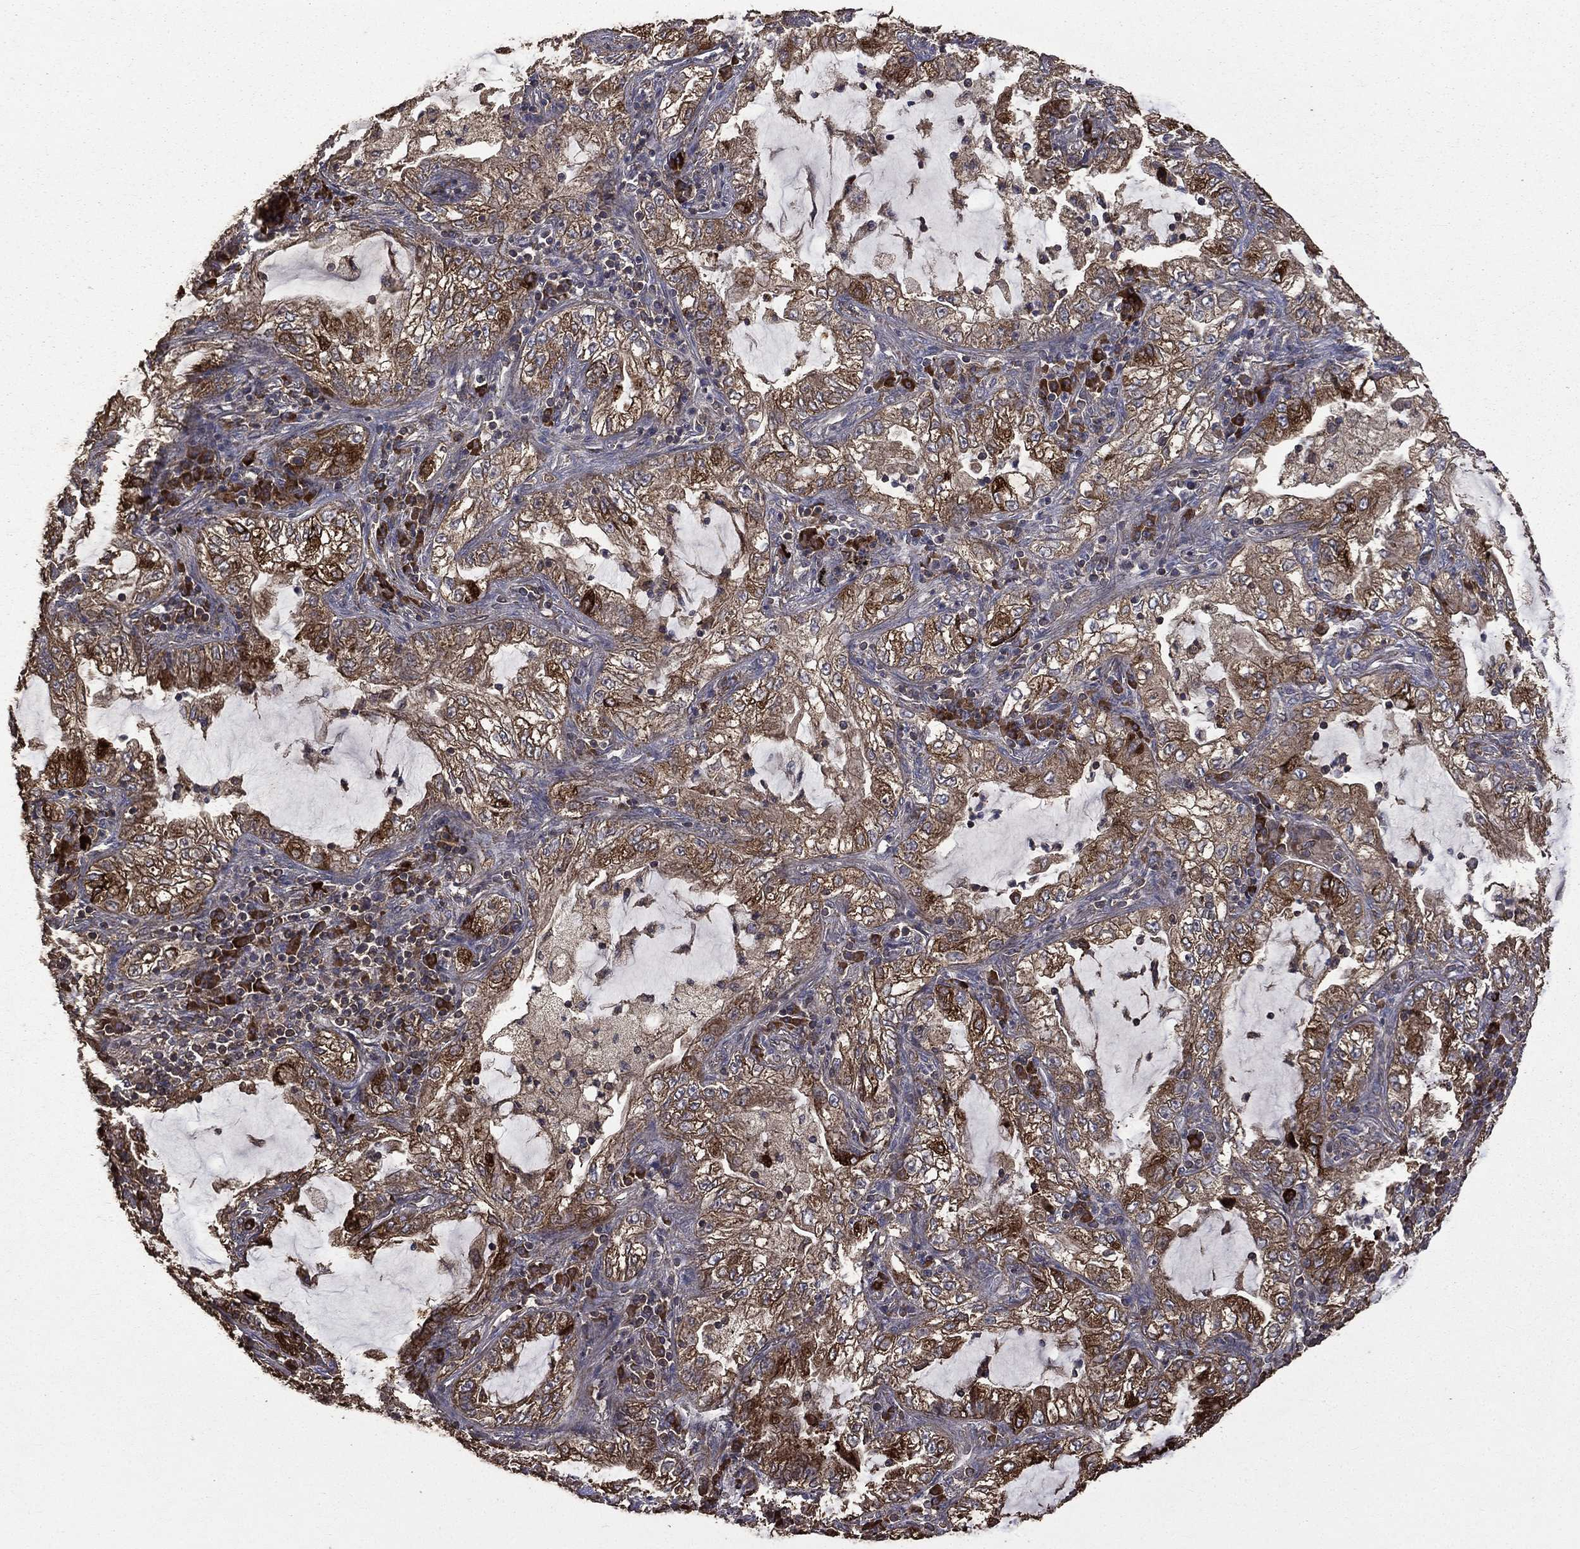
{"staining": {"intensity": "moderate", "quantity": ">75%", "location": "cytoplasmic/membranous"}, "tissue": "lung cancer", "cell_type": "Tumor cells", "image_type": "cancer", "snomed": [{"axis": "morphology", "description": "Adenocarcinoma, NOS"}, {"axis": "topography", "description": "Lung"}], "caption": "About >75% of tumor cells in lung cancer (adenocarcinoma) show moderate cytoplasmic/membranous protein staining as visualized by brown immunohistochemical staining.", "gene": "METTL27", "patient": {"sex": "female", "age": 73}}